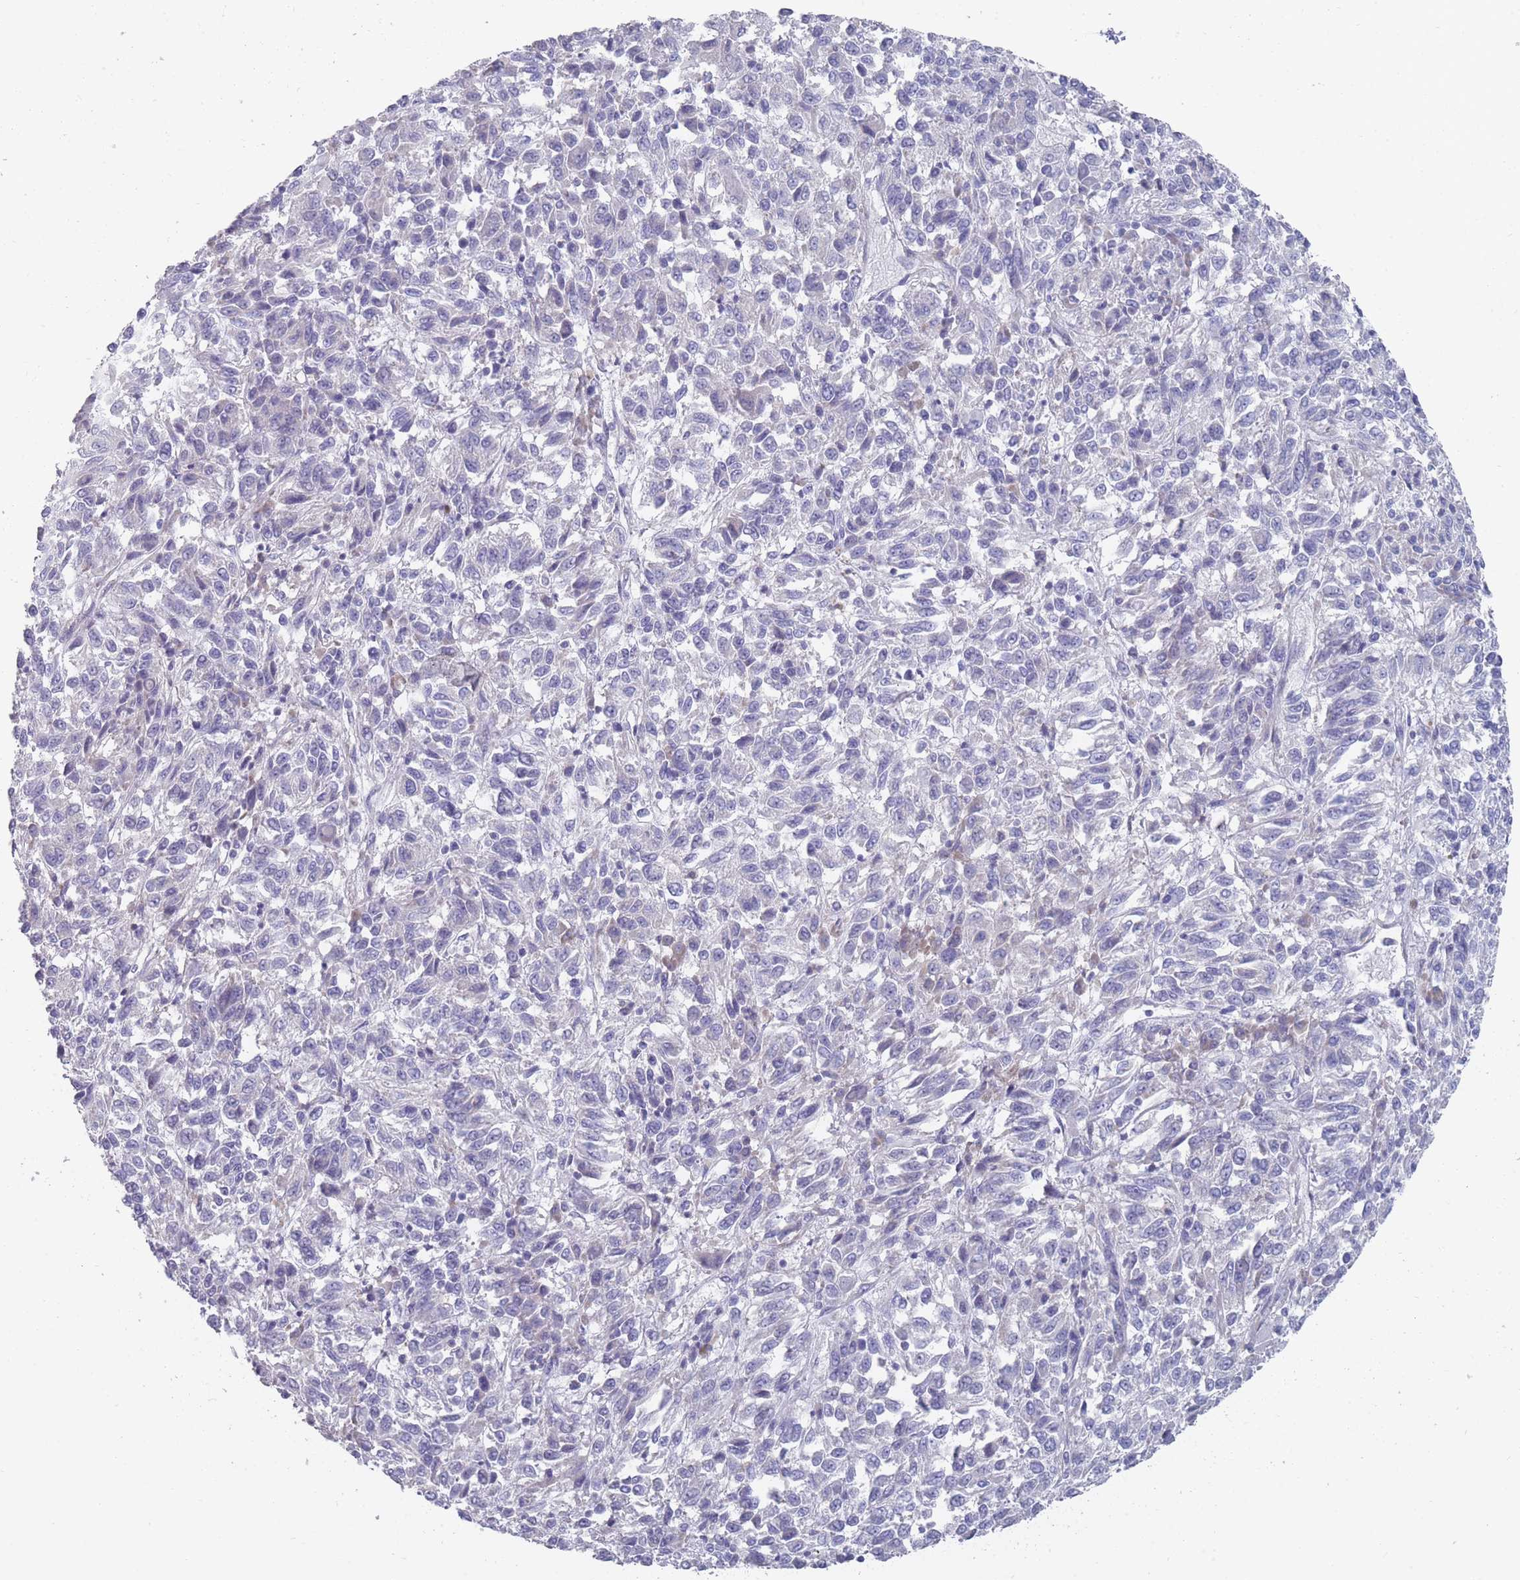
{"staining": {"intensity": "negative", "quantity": "none", "location": "none"}, "tissue": "melanoma", "cell_type": "Tumor cells", "image_type": "cancer", "snomed": [{"axis": "morphology", "description": "Malignant melanoma, Metastatic site"}, {"axis": "topography", "description": "Lung"}], "caption": "The micrograph displays no significant expression in tumor cells of melanoma.", "gene": "PIGU", "patient": {"sex": "male", "age": 64}}